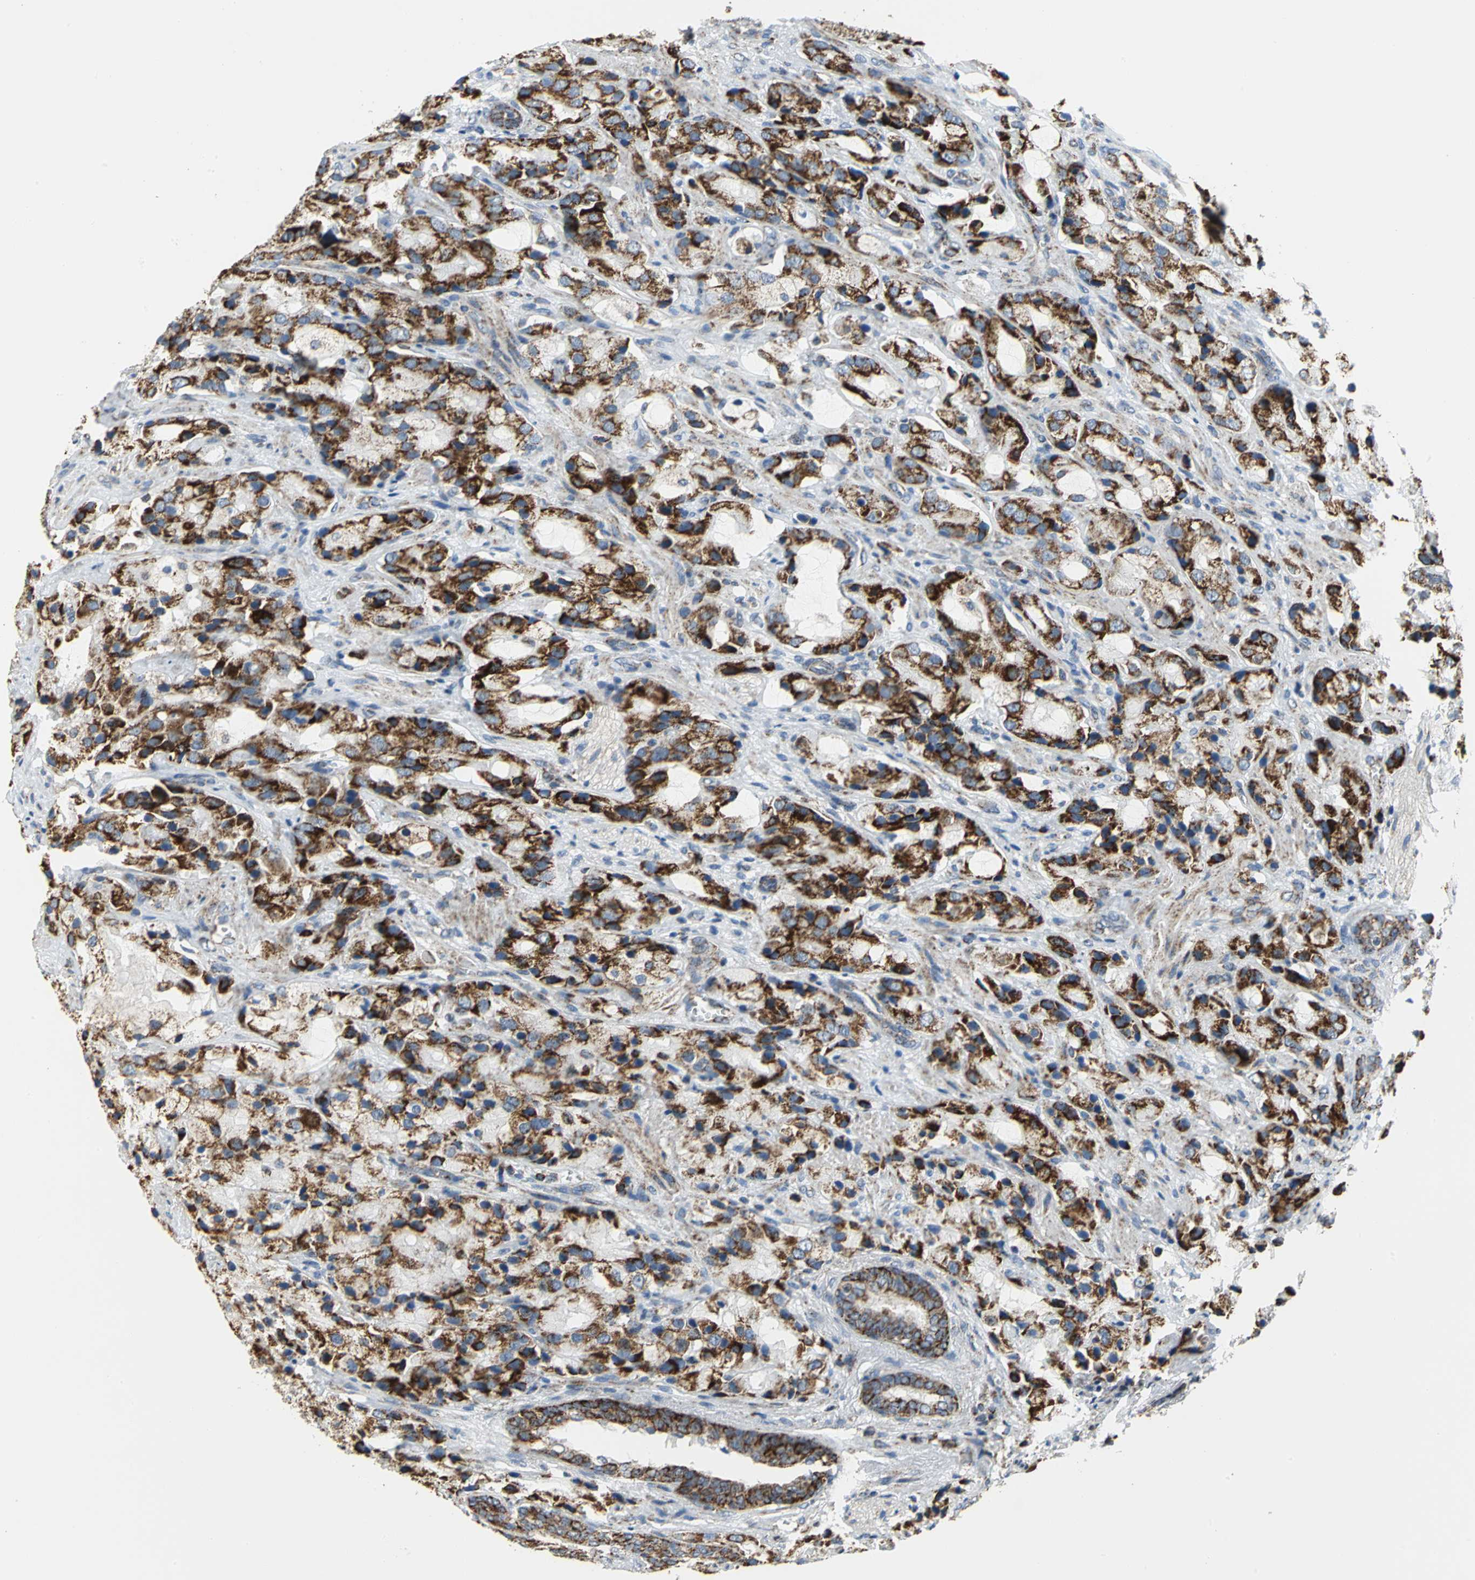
{"staining": {"intensity": "strong", "quantity": ">75%", "location": "cytoplasmic/membranous"}, "tissue": "prostate cancer", "cell_type": "Tumor cells", "image_type": "cancer", "snomed": [{"axis": "morphology", "description": "Adenocarcinoma, High grade"}, {"axis": "topography", "description": "Prostate"}], "caption": "Immunohistochemical staining of human prostate cancer displays high levels of strong cytoplasmic/membranous protein staining in approximately >75% of tumor cells.", "gene": "NTRK1", "patient": {"sex": "male", "age": 70}}